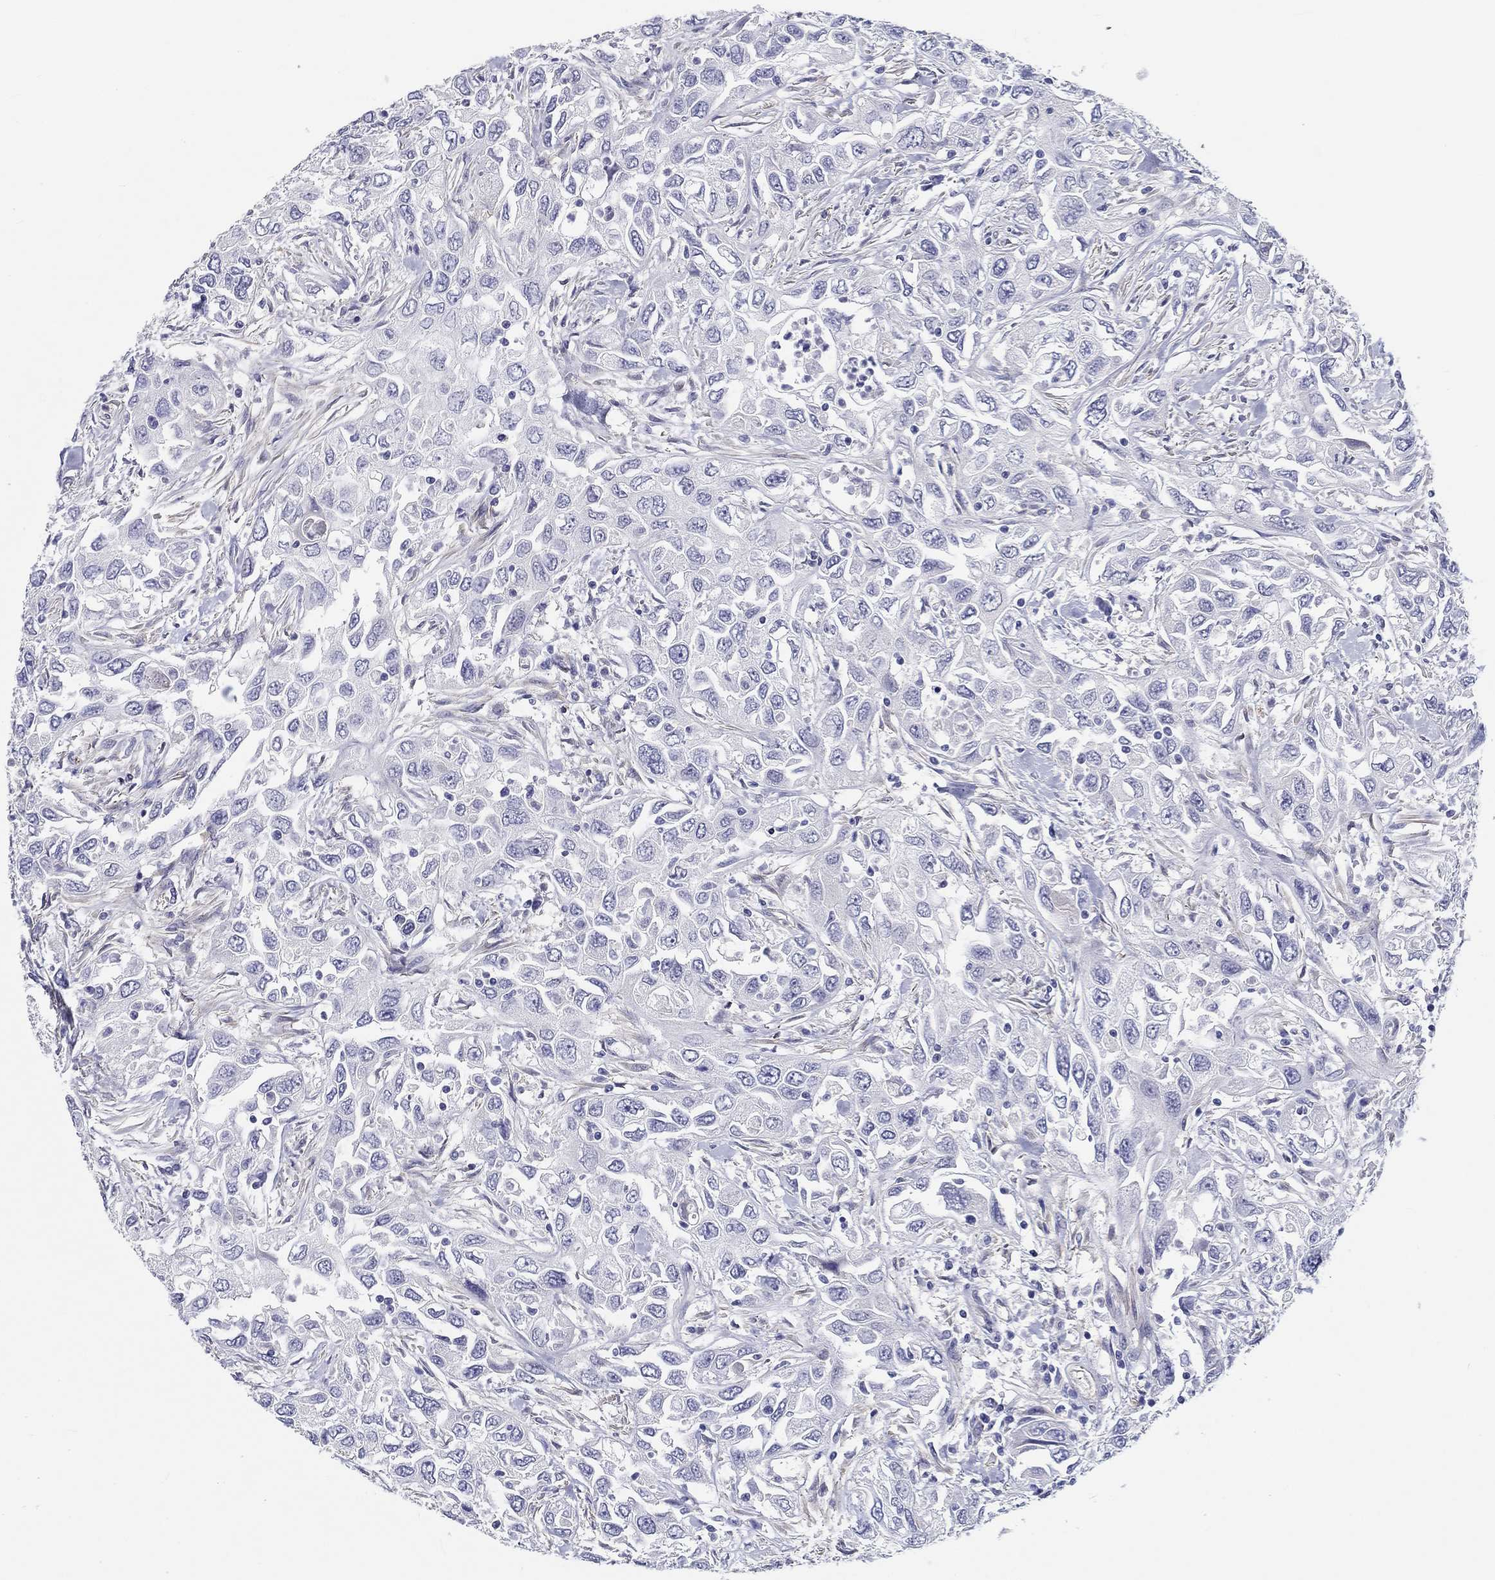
{"staining": {"intensity": "negative", "quantity": "none", "location": "none"}, "tissue": "urothelial cancer", "cell_type": "Tumor cells", "image_type": "cancer", "snomed": [{"axis": "morphology", "description": "Urothelial carcinoma, High grade"}, {"axis": "topography", "description": "Urinary bladder"}], "caption": "An IHC image of urothelial cancer is shown. There is no staining in tumor cells of urothelial cancer.", "gene": "CRYGD", "patient": {"sex": "male", "age": 76}}